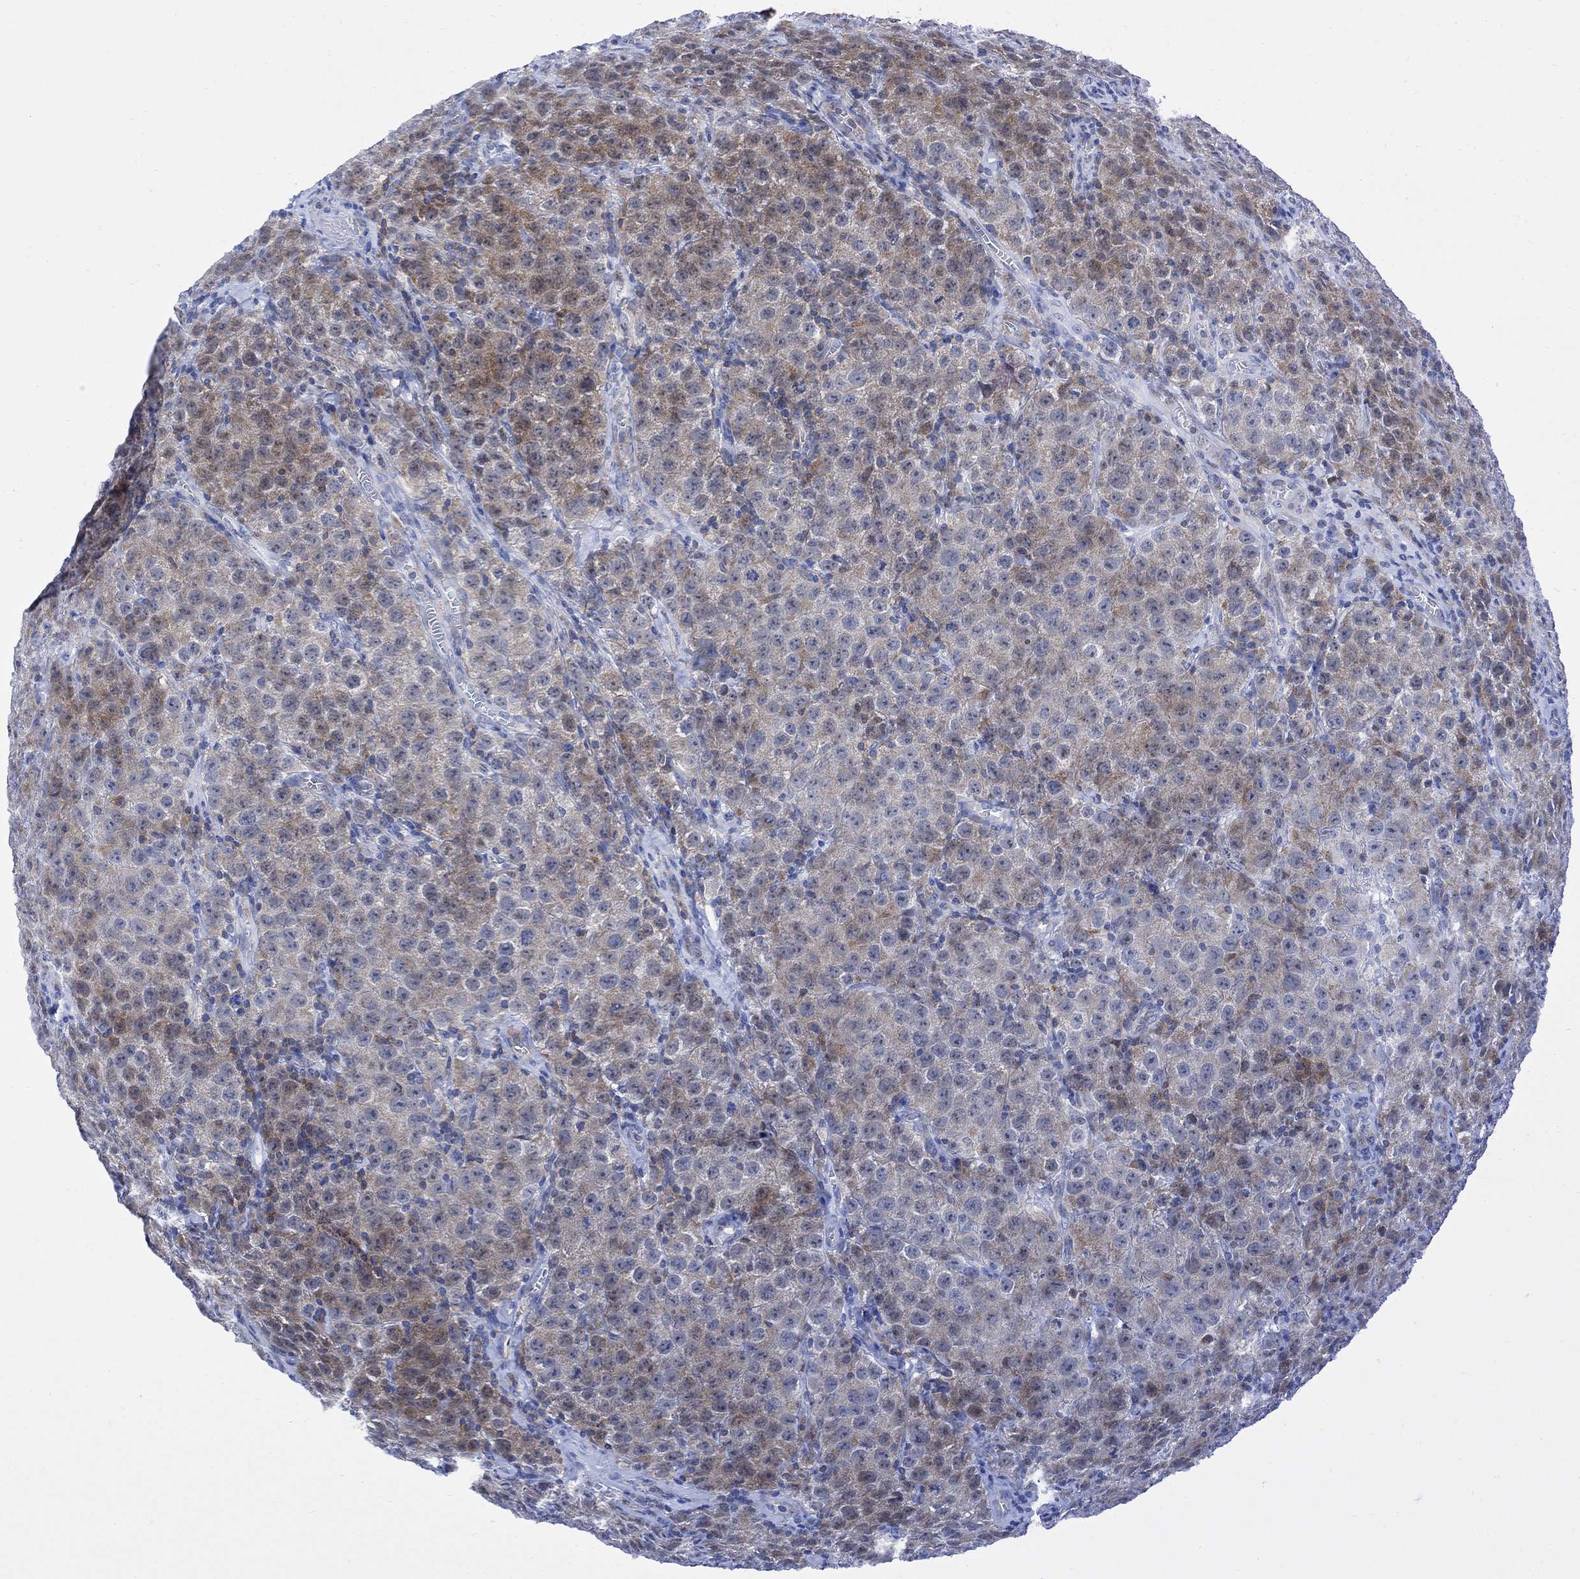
{"staining": {"intensity": "strong", "quantity": "25%-75%", "location": "cytoplasmic/membranous"}, "tissue": "testis cancer", "cell_type": "Tumor cells", "image_type": "cancer", "snomed": [{"axis": "morphology", "description": "Seminoma, NOS"}, {"axis": "topography", "description": "Testis"}], "caption": "Tumor cells demonstrate strong cytoplasmic/membranous positivity in approximately 25%-75% of cells in seminoma (testis).", "gene": "ARSK", "patient": {"sex": "male", "age": 52}}